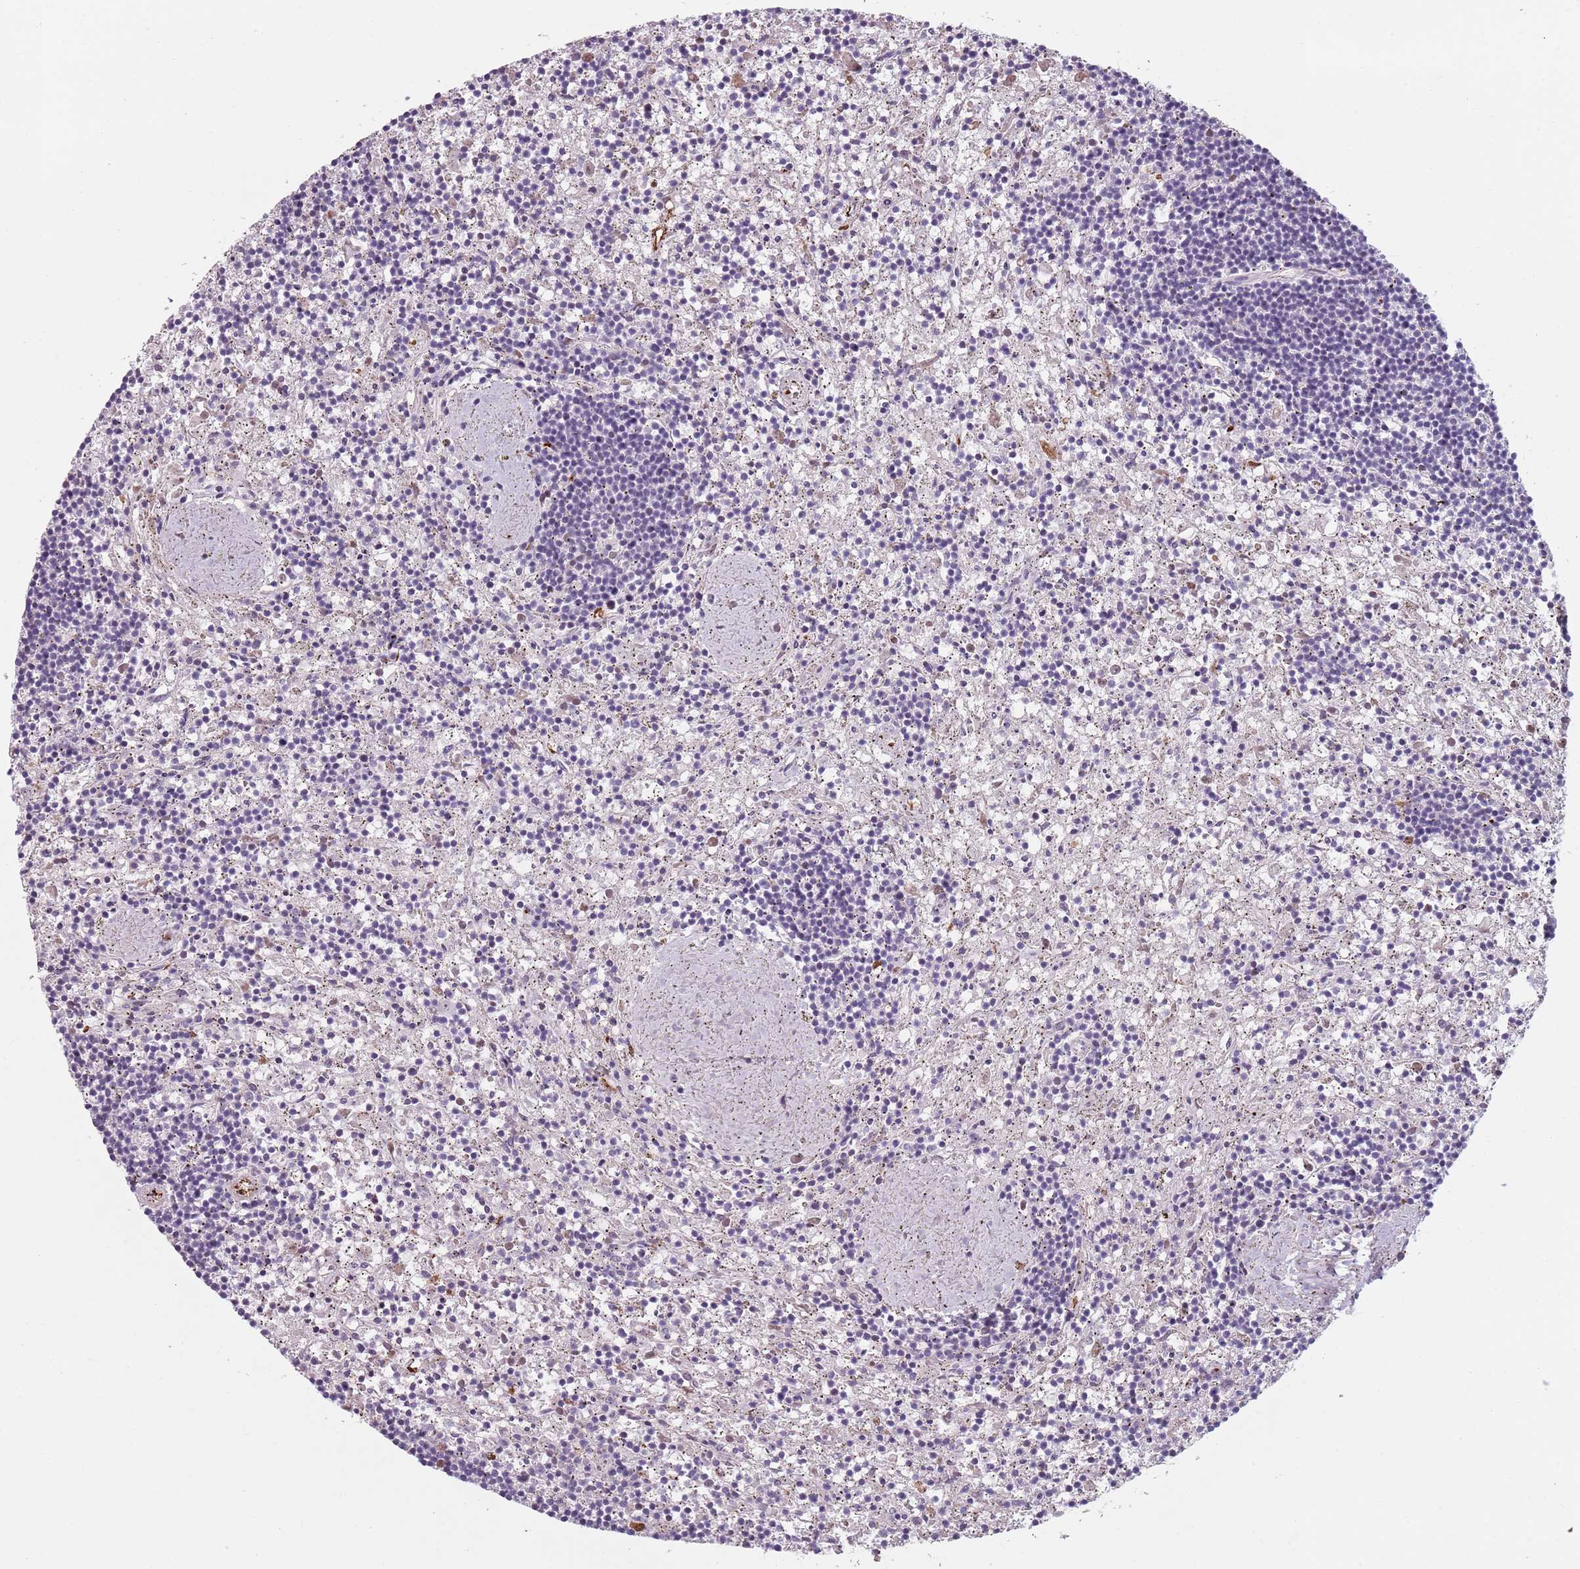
{"staining": {"intensity": "negative", "quantity": "none", "location": "none"}, "tissue": "lymphoma", "cell_type": "Tumor cells", "image_type": "cancer", "snomed": [{"axis": "morphology", "description": "Malignant lymphoma, non-Hodgkin's type, Low grade"}, {"axis": "topography", "description": "Spleen"}], "caption": "Immunohistochemistry of lymphoma shows no positivity in tumor cells.", "gene": "PIEZO1", "patient": {"sex": "male", "age": 76}}